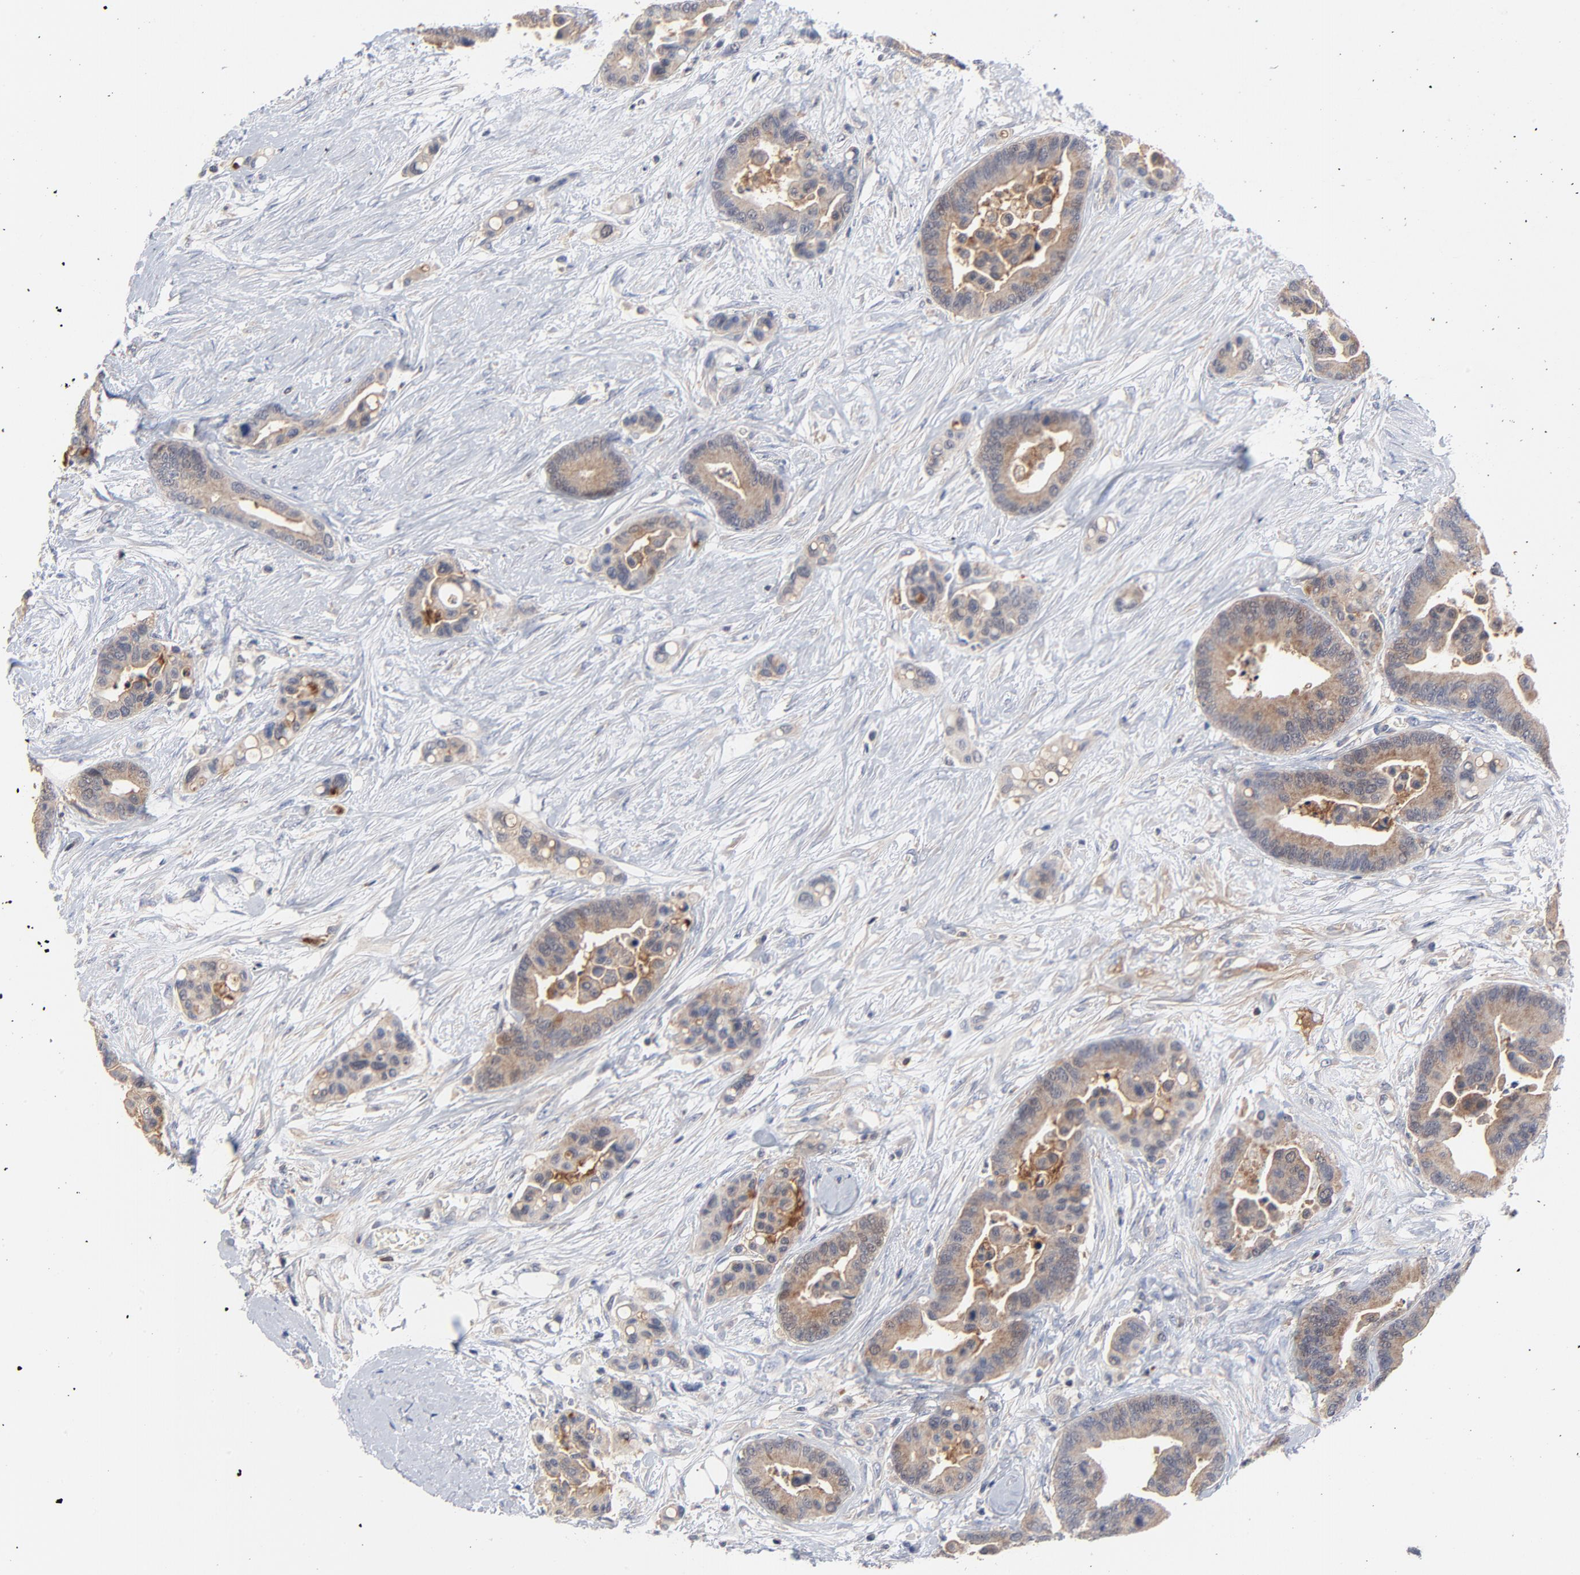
{"staining": {"intensity": "weak", "quantity": ">75%", "location": "cytoplasmic/membranous"}, "tissue": "colorectal cancer", "cell_type": "Tumor cells", "image_type": "cancer", "snomed": [{"axis": "morphology", "description": "Adenocarcinoma, NOS"}, {"axis": "topography", "description": "Colon"}], "caption": "Tumor cells exhibit weak cytoplasmic/membranous staining in about >75% of cells in colorectal adenocarcinoma.", "gene": "CAB39L", "patient": {"sex": "male", "age": 82}}